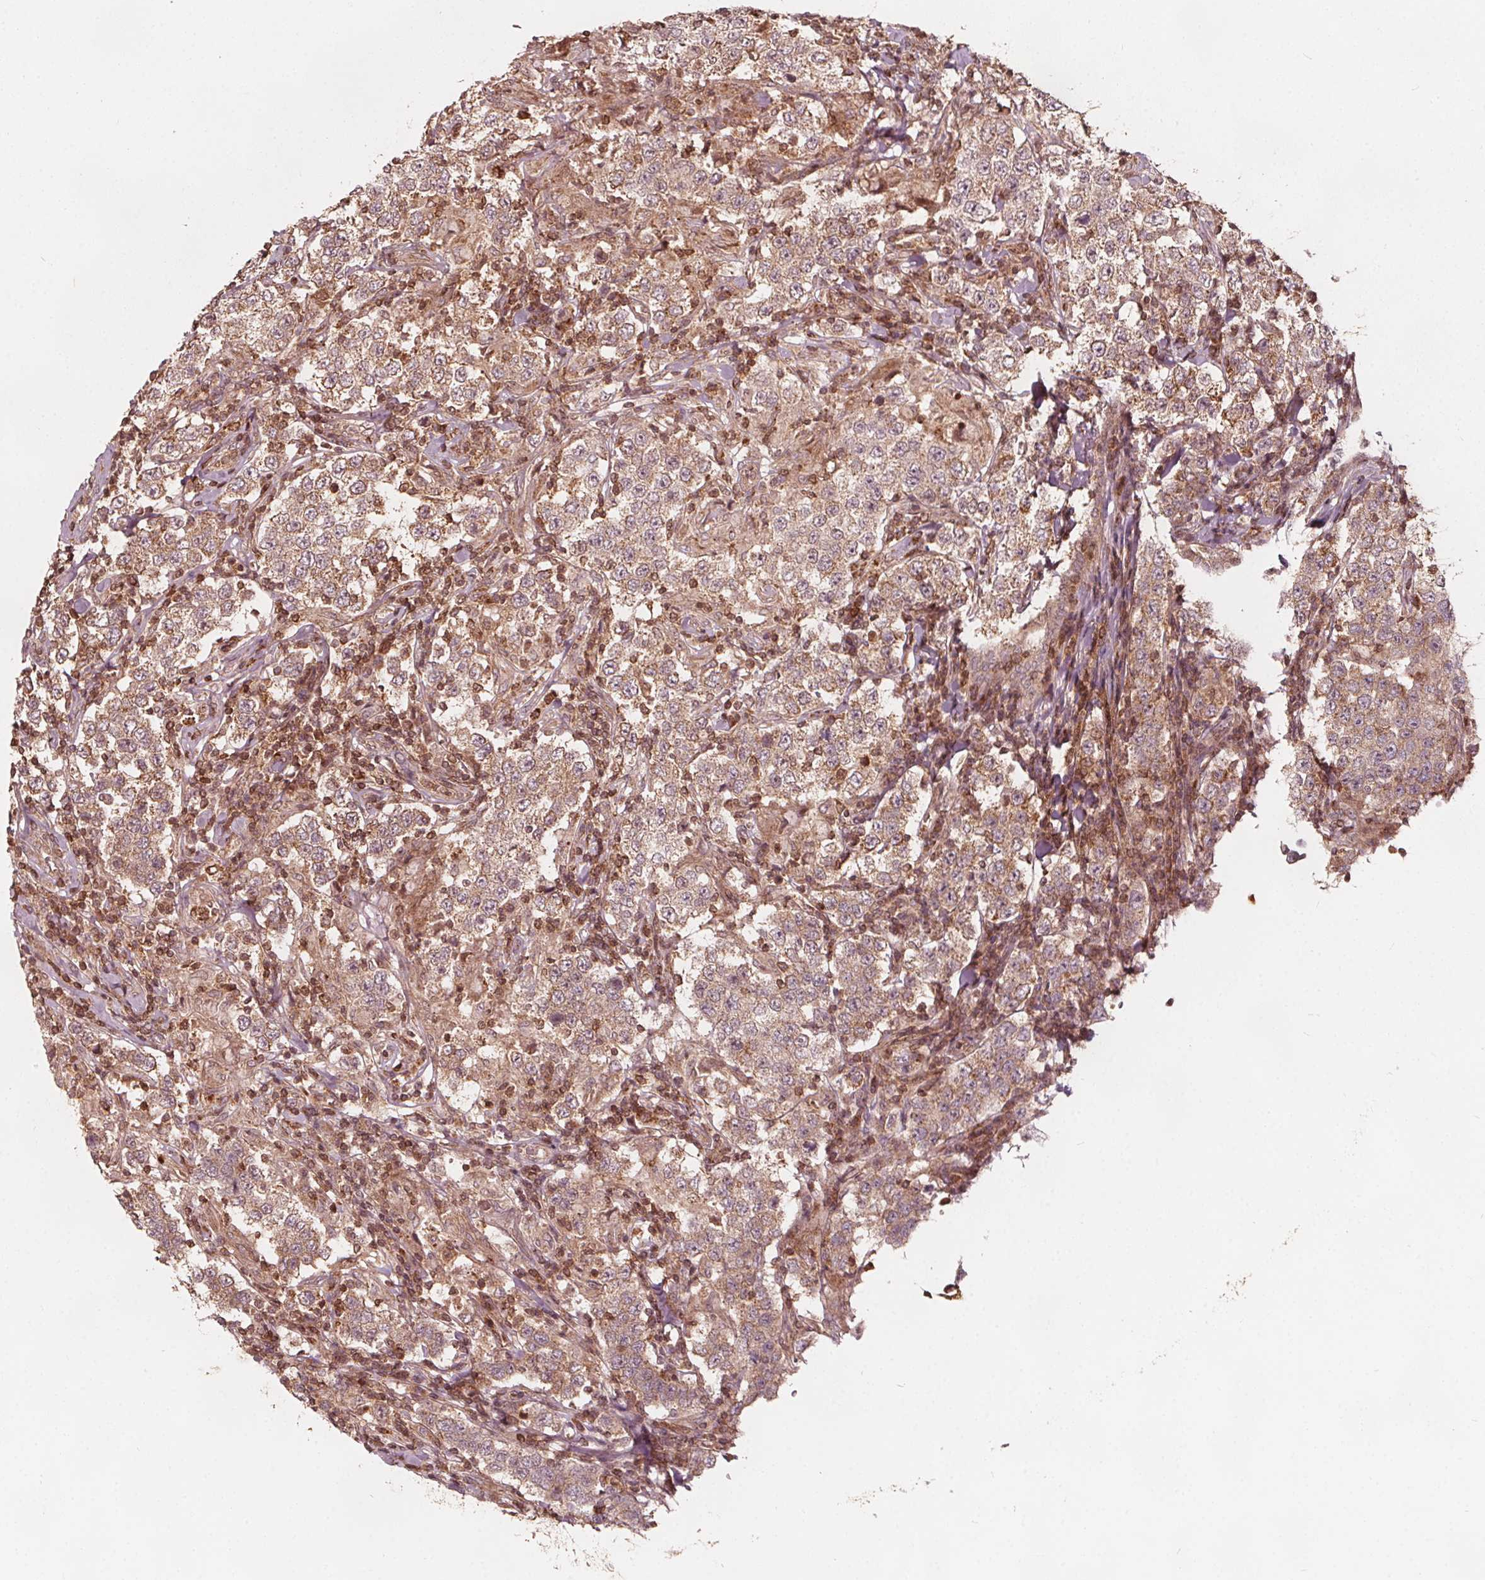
{"staining": {"intensity": "moderate", "quantity": ">75%", "location": "cytoplasmic/membranous"}, "tissue": "testis cancer", "cell_type": "Tumor cells", "image_type": "cancer", "snomed": [{"axis": "morphology", "description": "Seminoma, NOS"}, {"axis": "morphology", "description": "Carcinoma, Embryonal, NOS"}, {"axis": "topography", "description": "Testis"}], "caption": "Tumor cells show medium levels of moderate cytoplasmic/membranous staining in approximately >75% of cells in testis embryonal carcinoma.", "gene": "AIP", "patient": {"sex": "male", "age": 41}}